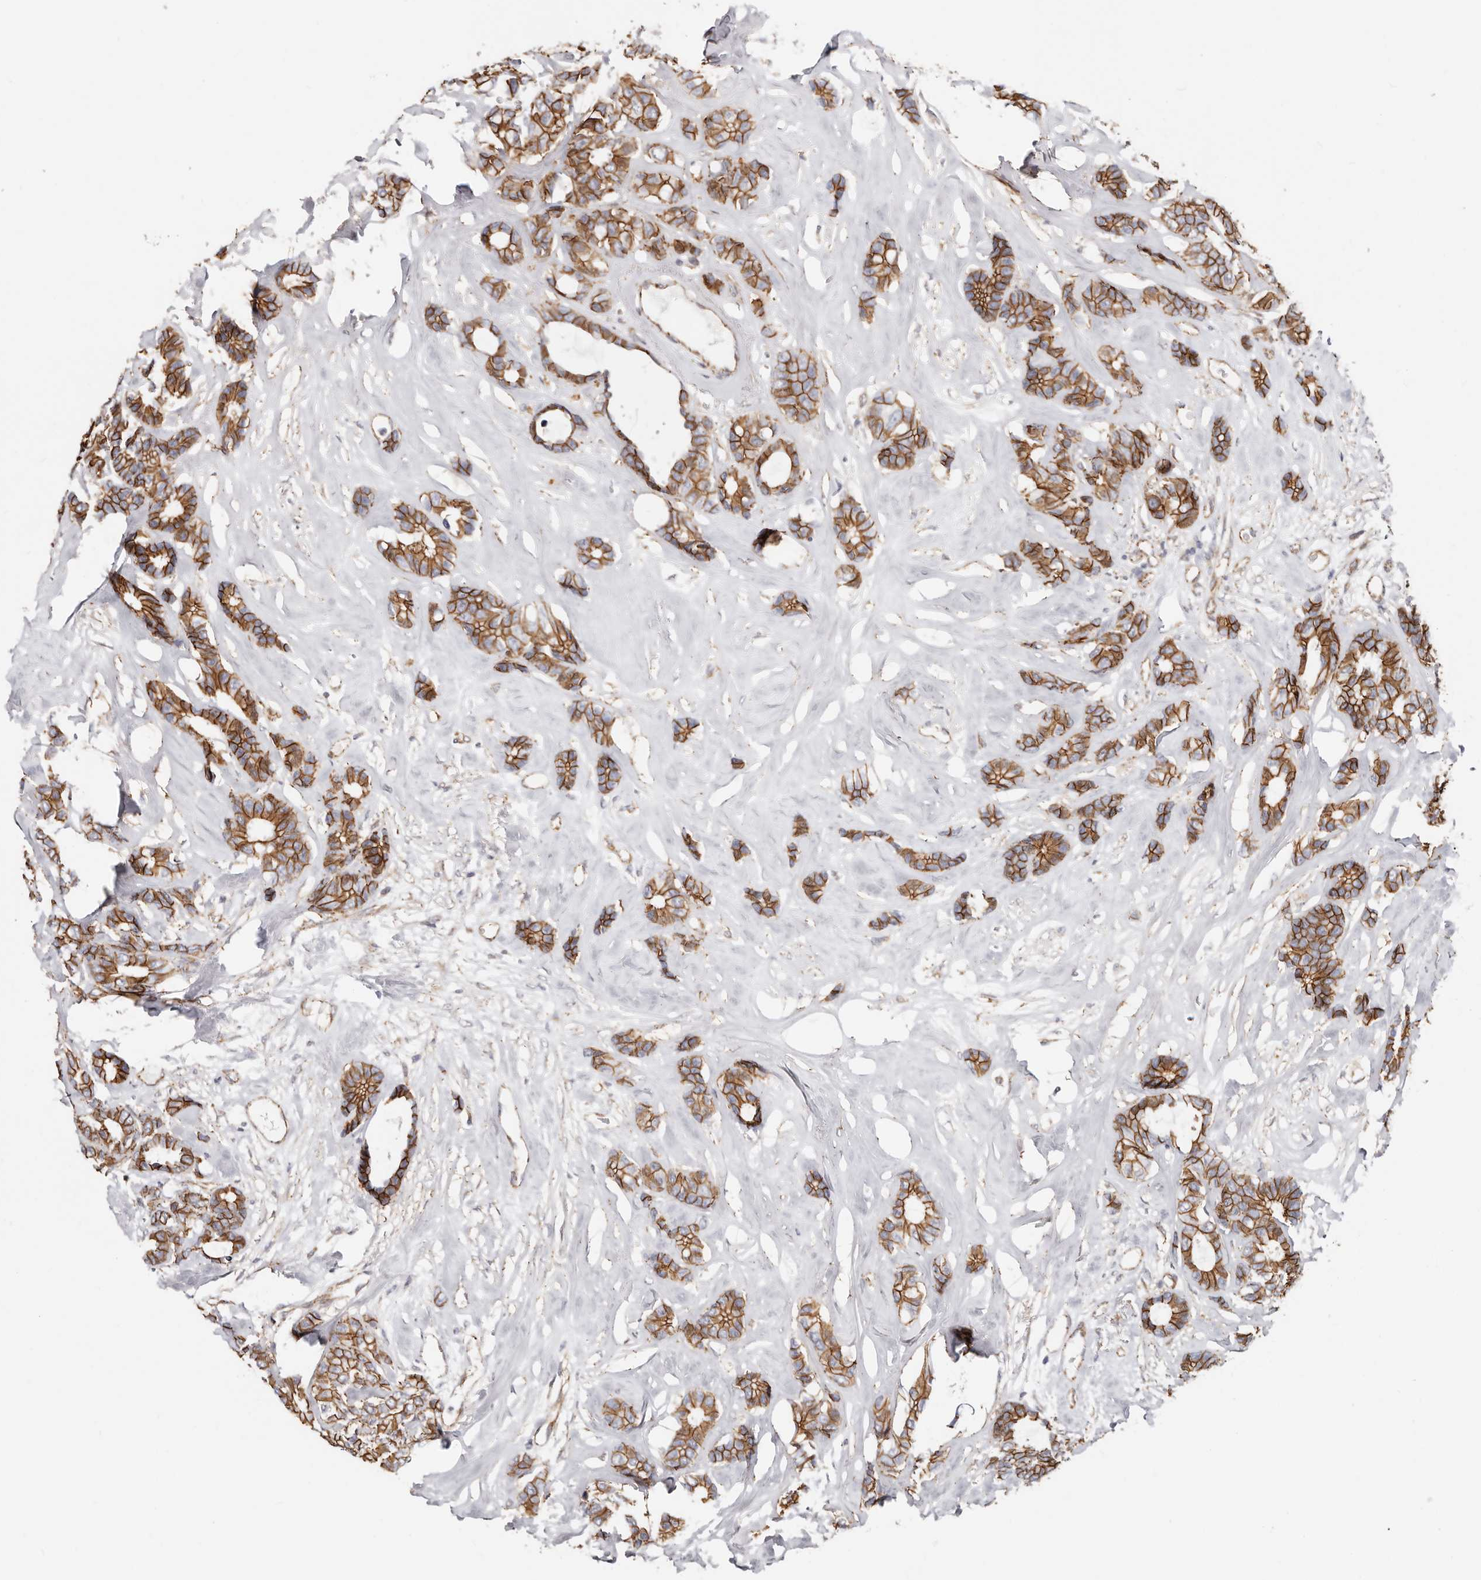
{"staining": {"intensity": "strong", "quantity": ">75%", "location": "cytoplasmic/membranous"}, "tissue": "breast cancer", "cell_type": "Tumor cells", "image_type": "cancer", "snomed": [{"axis": "morphology", "description": "Duct carcinoma"}, {"axis": "topography", "description": "Breast"}], "caption": "Approximately >75% of tumor cells in breast invasive ductal carcinoma display strong cytoplasmic/membranous protein positivity as visualized by brown immunohistochemical staining.", "gene": "CTNNB1", "patient": {"sex": "female", "age": 87}}